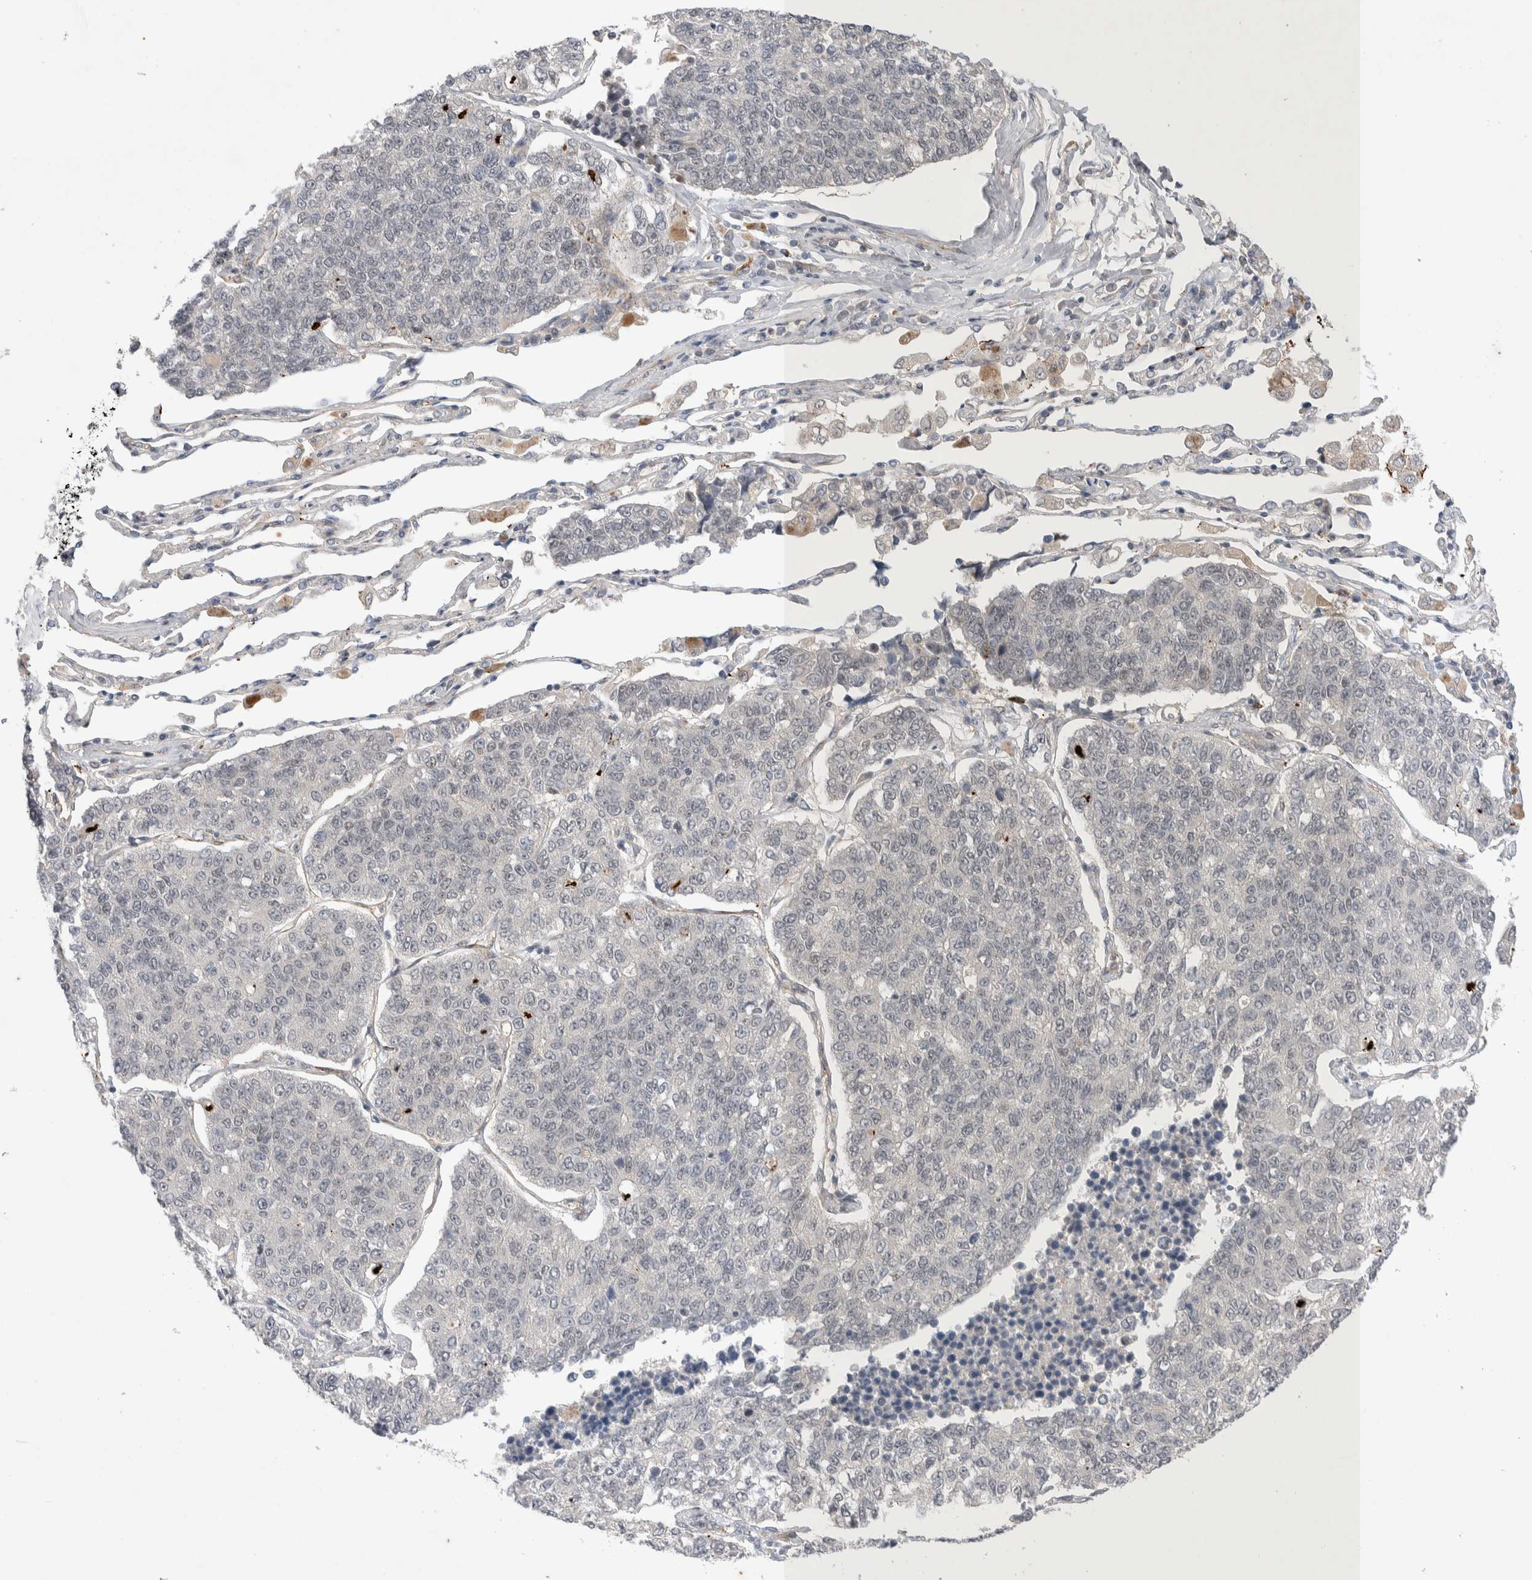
{"staining": {"intensity": "negative", "quantity": "none", "location": "none"}, "tissue": "lung cancer", "cell_type": "Tumor cells", "image_type": "cancer", "snomed": [{"axis": "morphology", "description": "Adenocarcinoma, NOS"}, {"axis": "topography", "description": "Lung"}], "caption": "A photomicrograph of human lung cancer is negative for staining in tumor cells. Nuclei are stained in blue.", "gene": "ZNF704", "patient": {"sex": "male", "age": 49}}